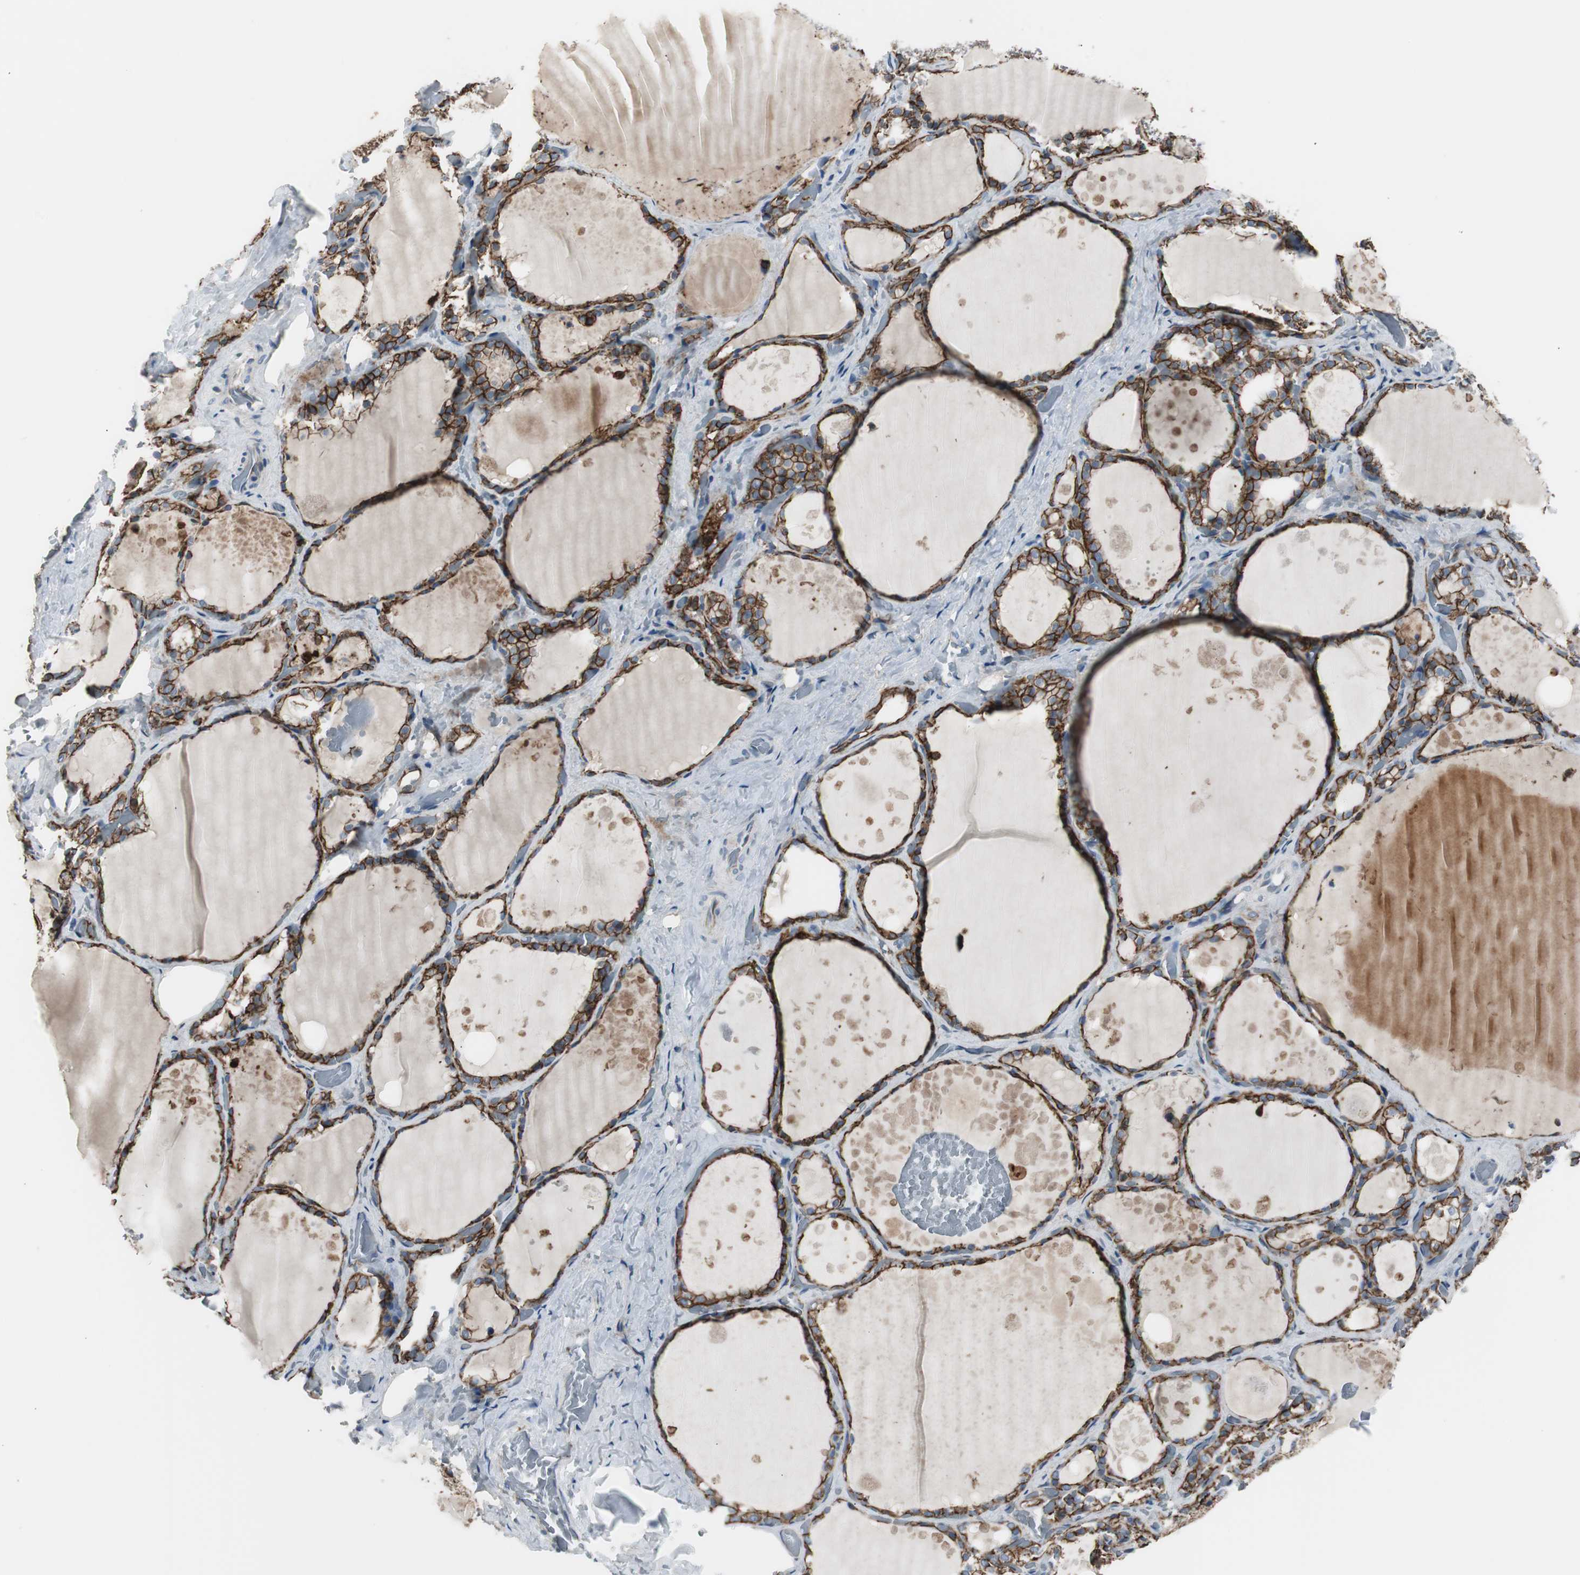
{"staining": {"intensity": "strong", "quantity": ">75%", "location": "cytoplasmic/membranous"}, "tissue": "thyroid gland", "cell_type": "Glandular cells", "image_type": "normal", "snomed": [{"axis": "morphology", "description": "Normal tissue, NOS"}, {"axis": "topography", "description": "Thyroid gland"}], "caption": "Normal thyroid gland was stained to show a protein in brown. There is high levels of strong cytoplasmic/membranous expression in about >75% of glandular cells.", "gene": "STXBP4", "patient": {"sex": "male", "age": 61}}